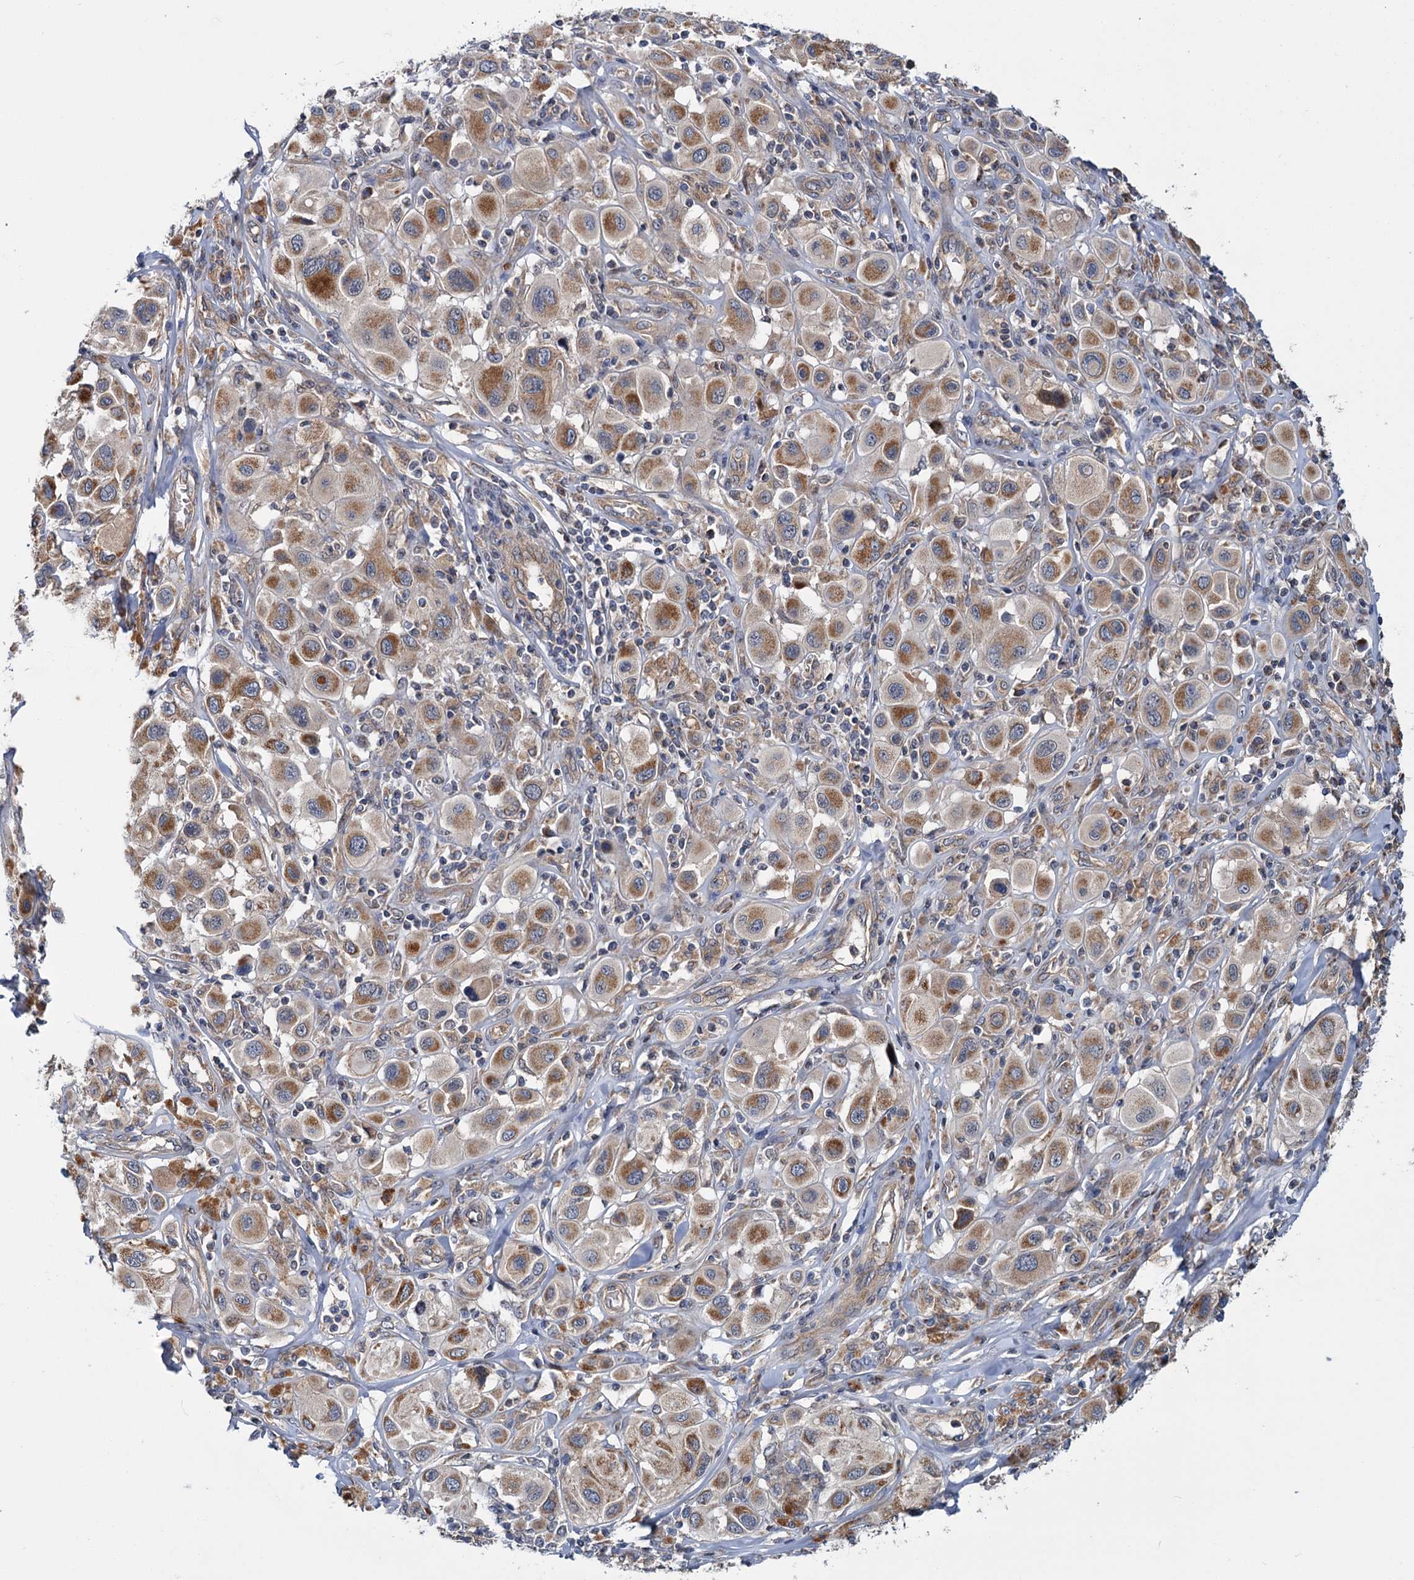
{"staining": {"intensity": "moderate", "quantity": ">75%", "location": "cytoplasmic/membranous"}, "tissue": "melanoma", "cell_type": "Tumor cells", "image_type": "cancer", "snomed": [{"axis": "morphology", "description": "Malignant melanoma, Metastatic site"}, {"axis": "topography", "description": "Skin"}], "caption": "A histopathology image of melanoma stained for a protein displays moderate cytoplasmic/membranous brown staining in tumor cells. The staining was performed using DAB (3,3'-diaminobenzidine) to visualize the protein expression in brown, while the nuclei were stained in blue with hematoxylin (Magnification: 20x).", "gene": "DYNC2H1", "patient": {"sex": "male", "age": 41}}